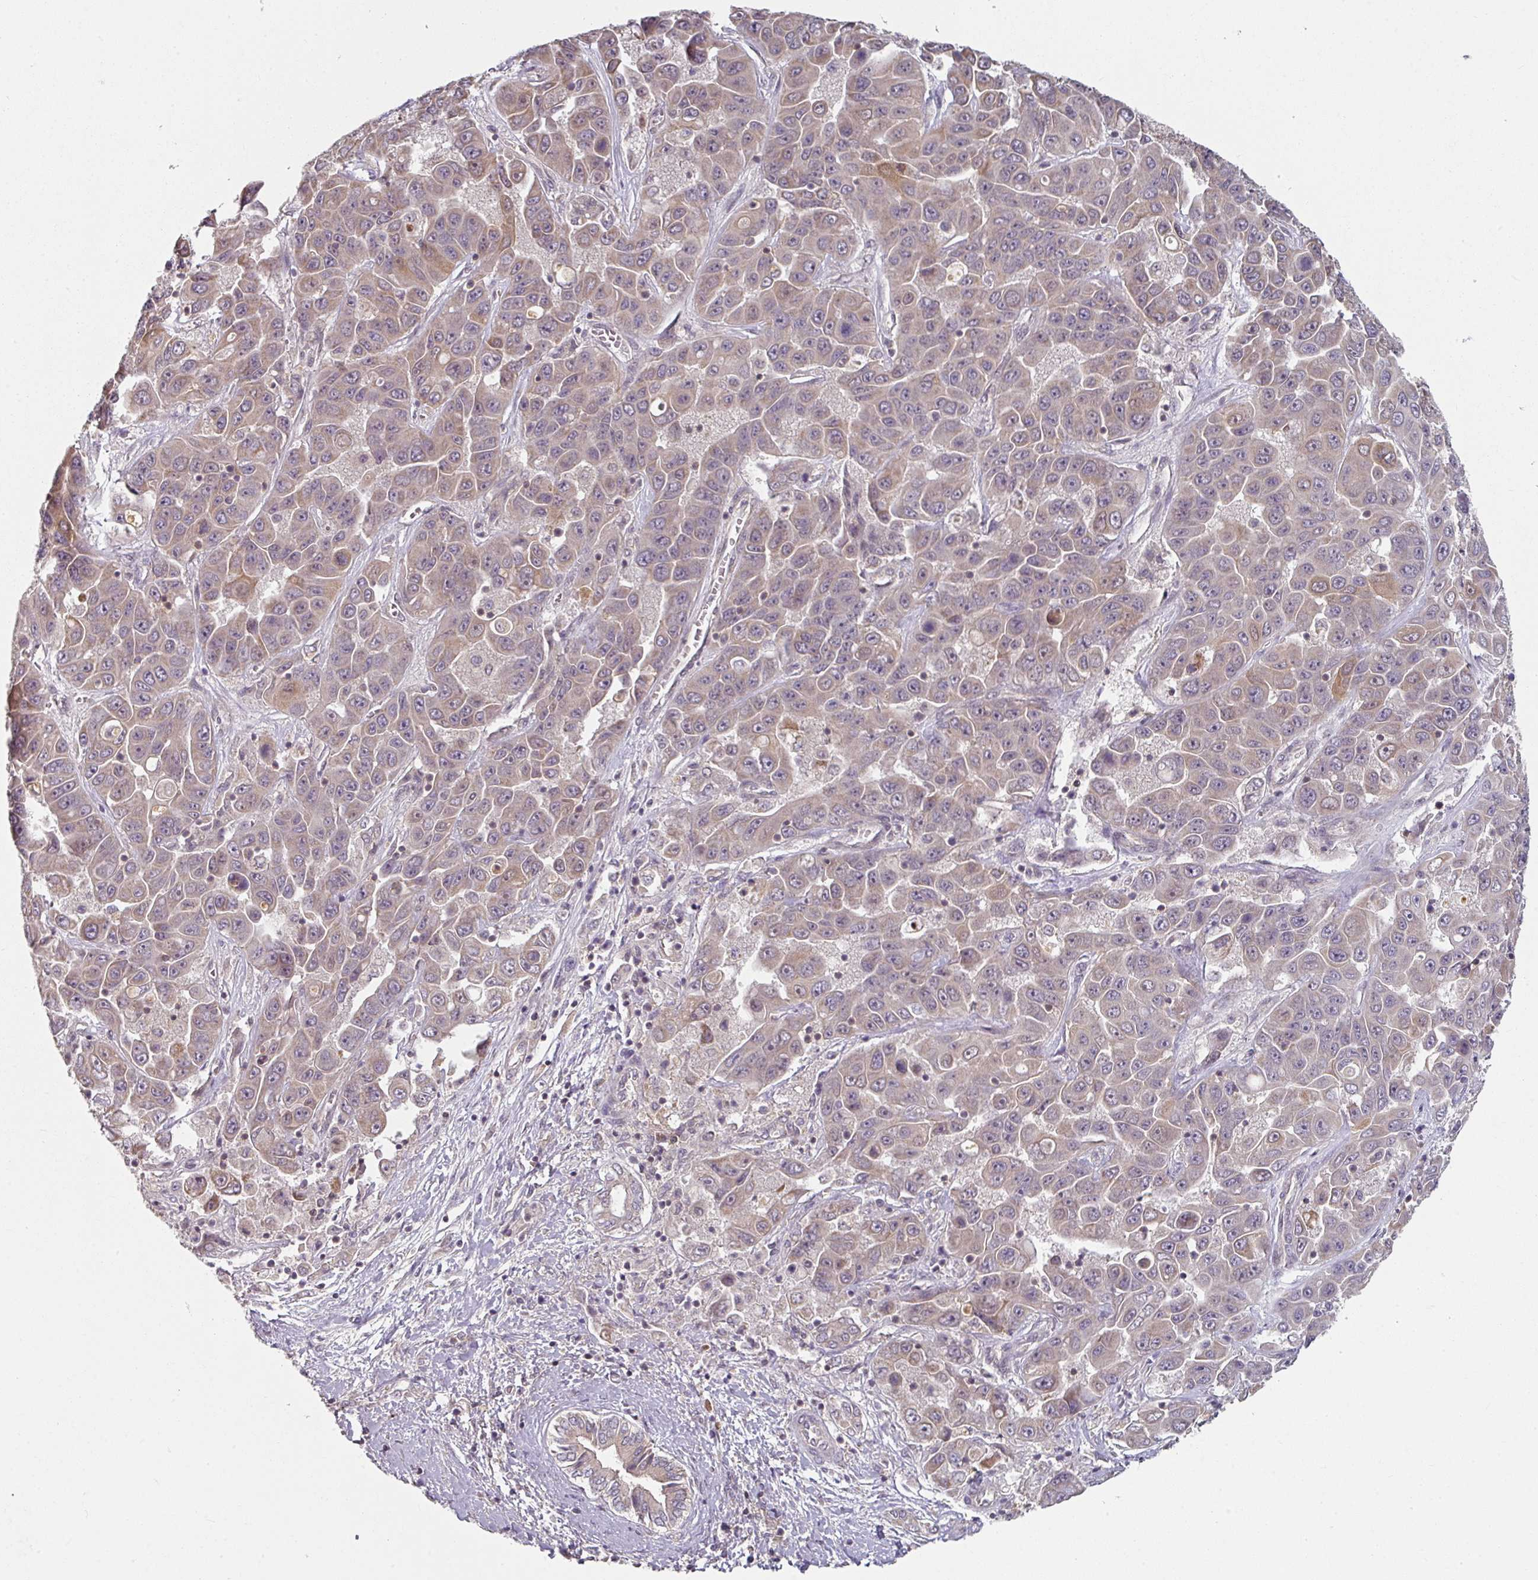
{"staining": {"intensity": "weak", "quantity": "25%-75%", "location": "cytoplasmic/membranous"}, "tissue": "liver cancer", "cell_type": "Tumor cells", "image_type": "cancer", "snomed": [{"axis": "morphology", "description": "Cholangiocarcinoma"}, {"axis": "topography", "description": "Liver"}], "caption": "A brown stain highlights weak cytoplasmic/membranous staining of a protein in liver cancer (cholangiocarcinoma) tumor cells.", "gene": "MAP2K2", "patient": {"sex": "female", "age": 52}}